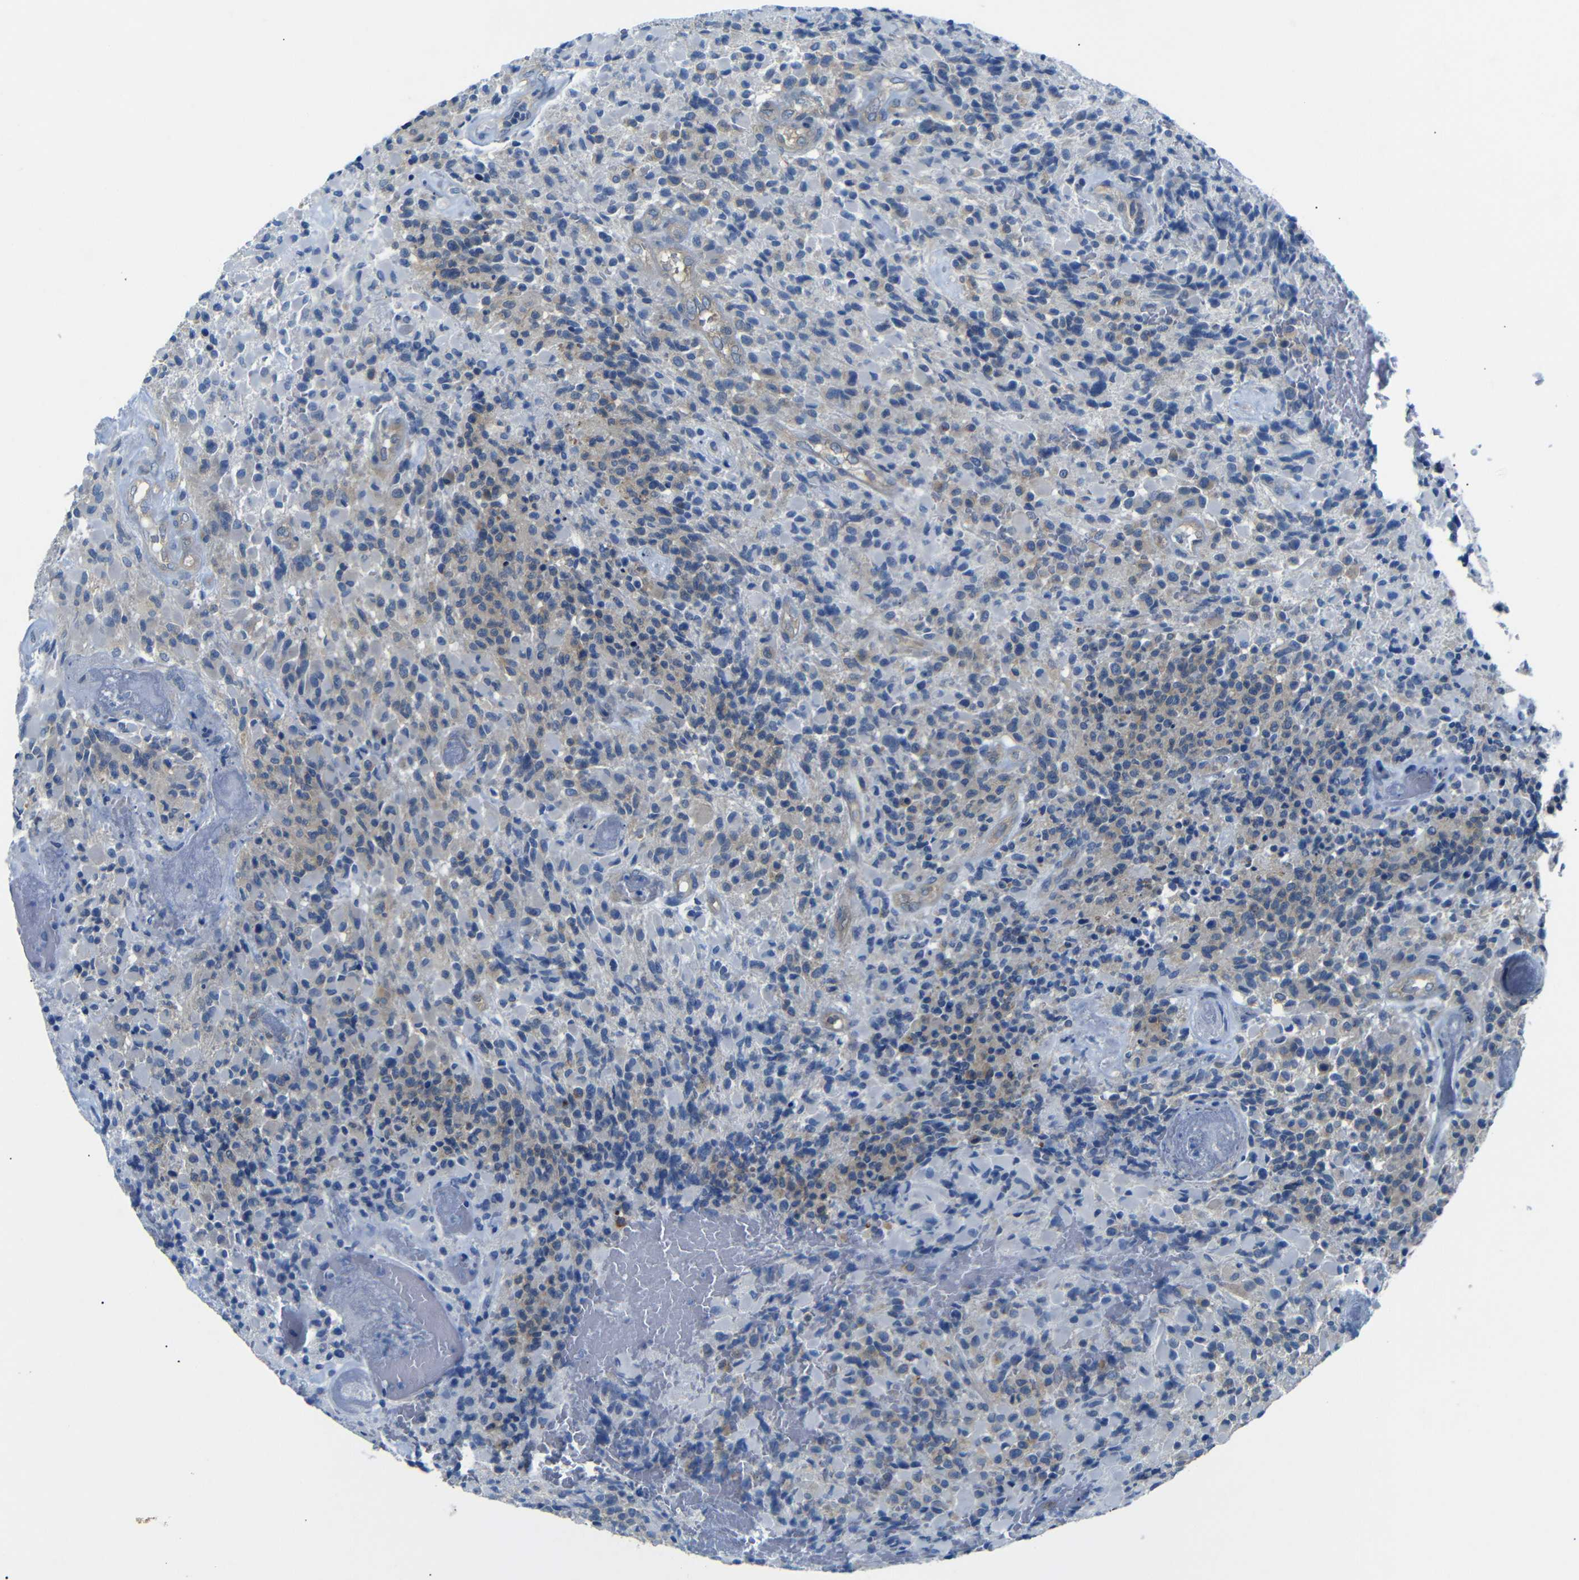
{"staining": {"intensity": "weak", "quantity": "<25%", "location": "cytoplasmic/membranous"}, "tissue": "glioma", "cell_type": "Tumor cells", "image_type": "cancer", "snomed": [{"axis": "morphology", "description": "Glioma, malignant, High grade"}, {"axis": "topography", "description": "Brain"}], "caption": "IHC of high-grade glioma (malignant) shows no expression in tumor cells. (Immunohistochemistry (ihc), brightfield microscopy, high magnification).", "gene": "DCP1A", "patient": {"sex": "male", "age": 71}}